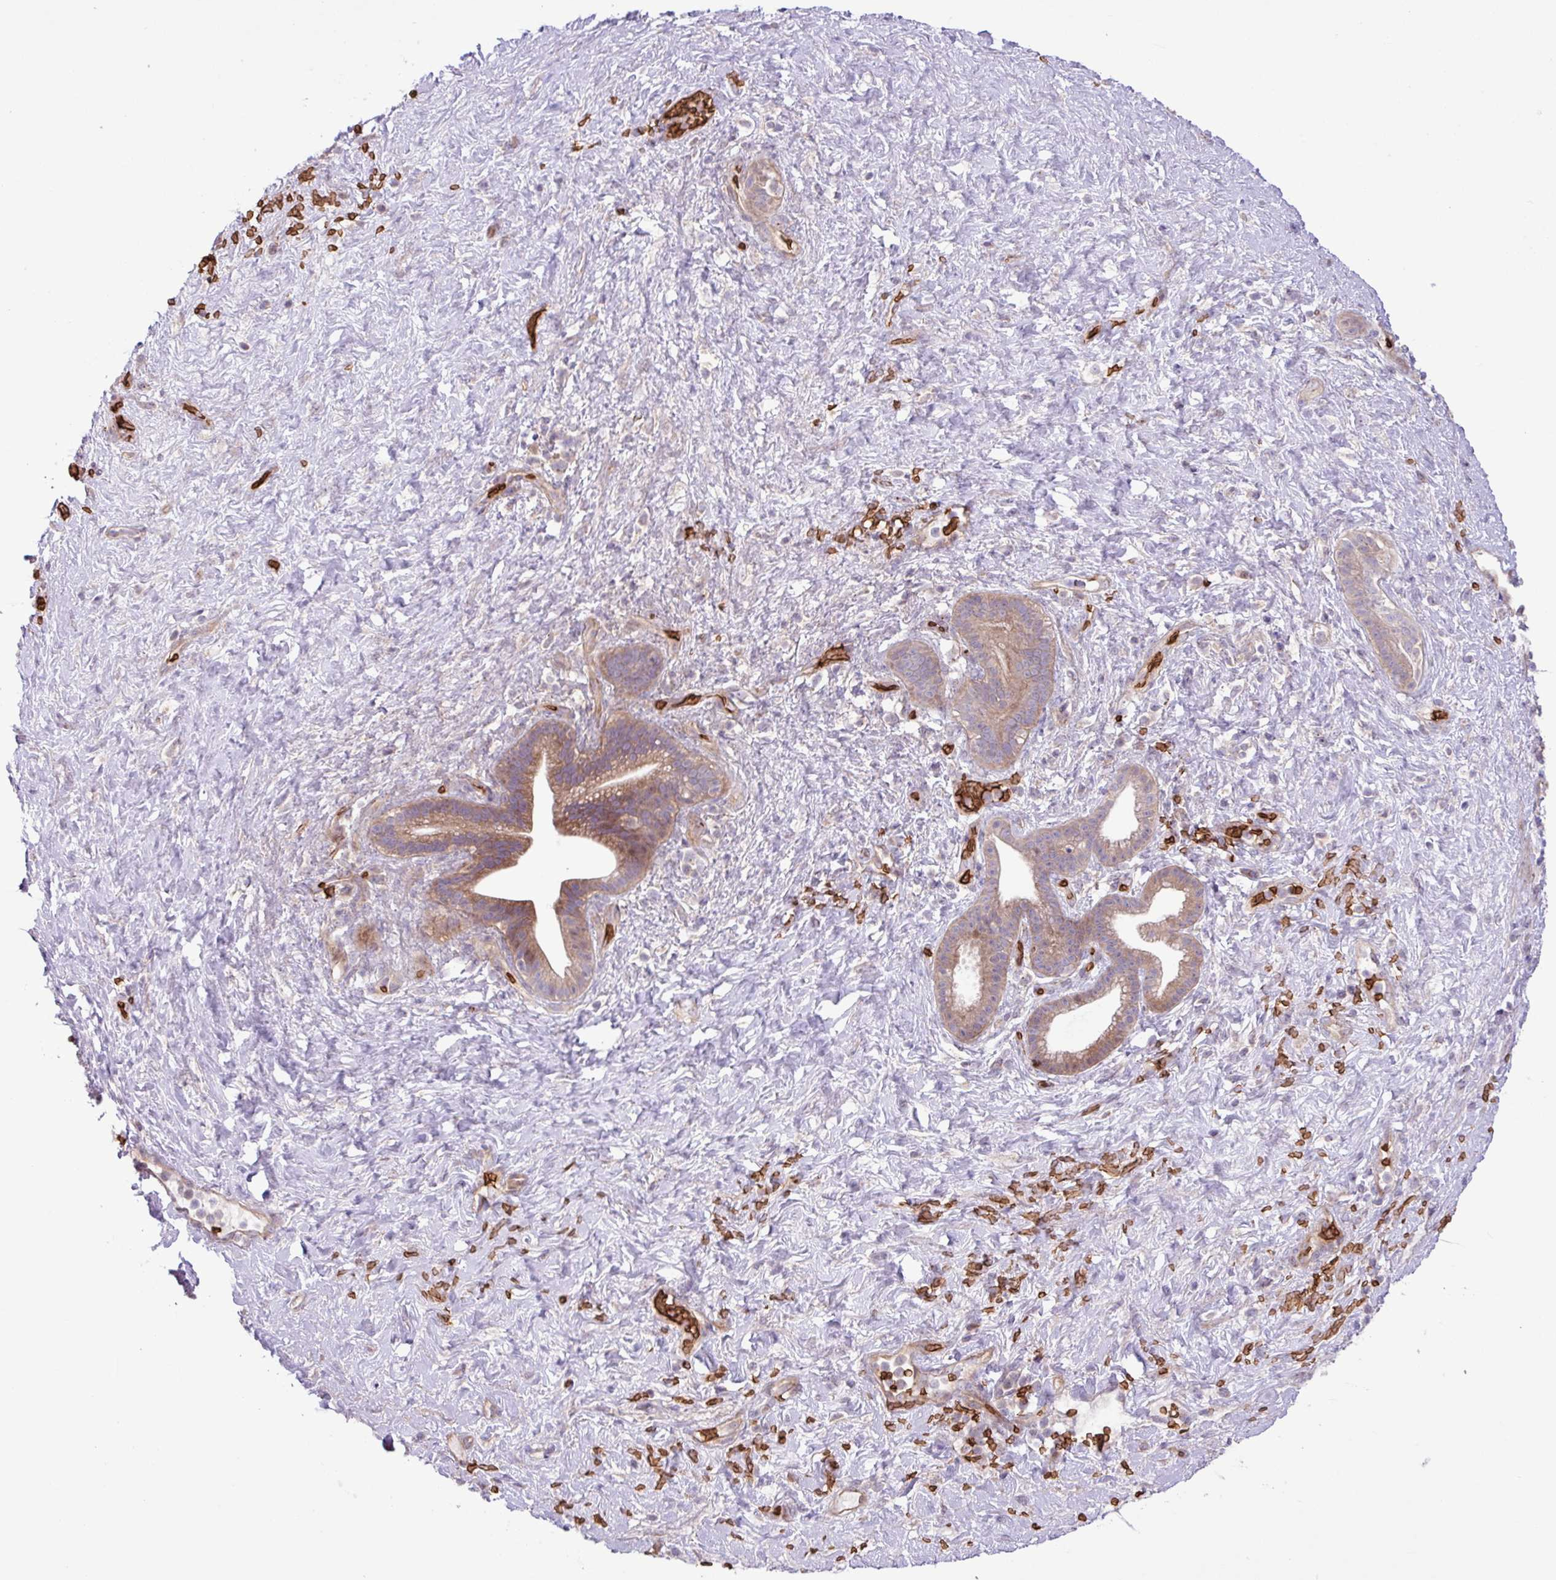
{"staining": {"intensity": "moderate", "quantity": ">75%", "location": "cytoplasmic/membranous"}, "tissue": "pancreatic cancer", "cell_type": "Tumor cells", "image_type": "cancer", "snomed": [{"axis": "morphology", "description": "Adenocarcinoma, NOS"}, {"axis": "topography", "description": "Pancreas"}], "caption": "A histopathology image showing moderate cytoplasmic/membranous expression in about >75% of tumor cells in adenocarcinoma (pancreatic), as visualized by brown immunohistochemical staining.", "gene": "RAD21L1", "patient": {"sex": "male", "age": 44}}